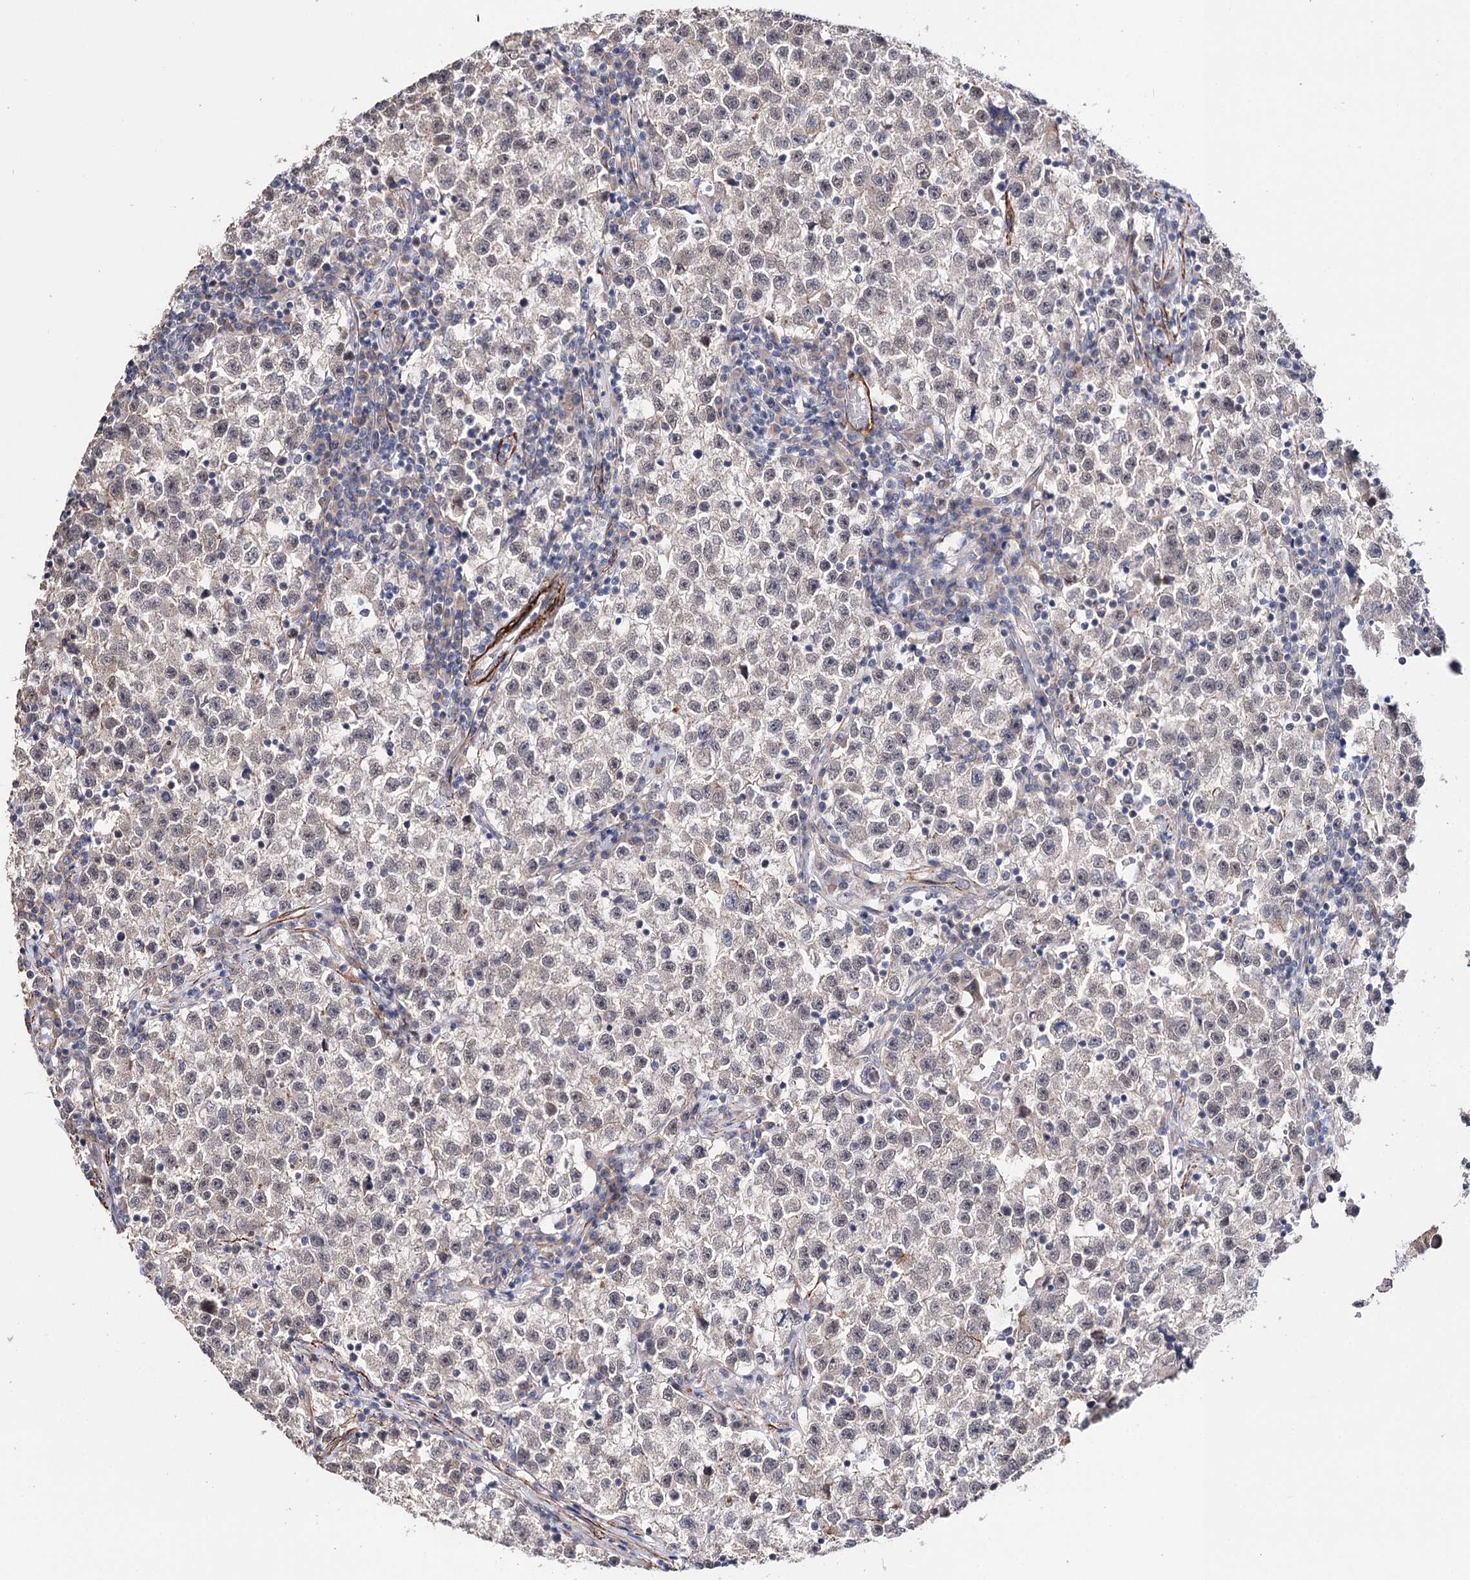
{"staining": {"intensity": "negative", "quantity": "none", "location": "none"}, "tissue": "testis cancer", "cell_type": "Tumor cells", "image_type": "cancer", "snomed": [{"axis": "morphology", "description": "Seminoma, NOS"}, {"axis": "topography", "description": "Testis"}], "caption": "Photomicrograph shows no significant protein expression in tumor cells of seminoma (testis).", "gene": "CFAP46", "patient": {"sex": "male", "age": 22}}